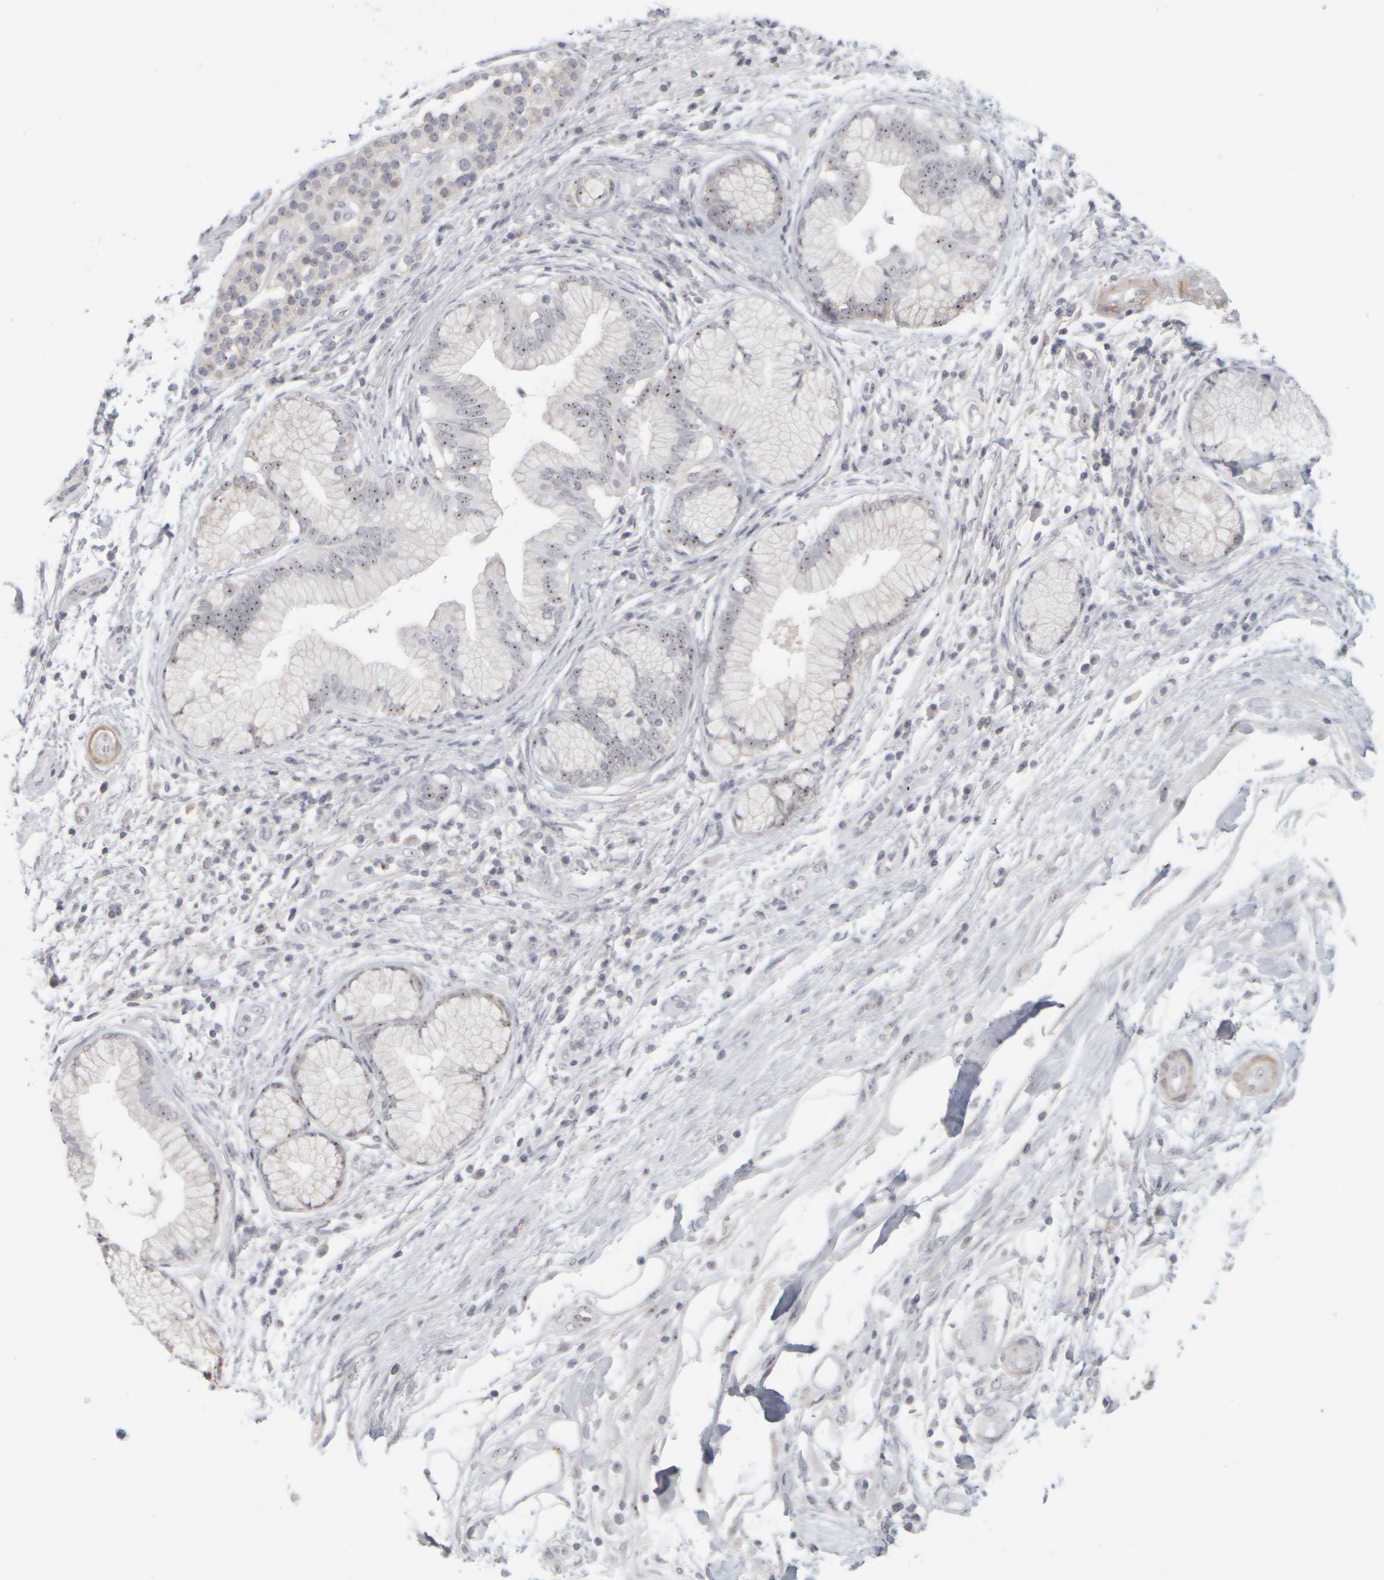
{"staining": {"intensity": "strong", "quantity": "25%-75%", "location": "nuclear"}, "tissue": "pancreatic cancer", "cell_type": "Tumor cells", "image_type": "cancer", "snomed": [{"axis": "morphology", "description": "Adenocarcinoma, NOS"}, {"axis": "topography", "description": "Pancreas"}], "caption": "Protein positivity by immunohistochemistry exhibits strong nuclear expression in about 25%-75% of tumor cells in adenocarcinoma (pancreatic).", "gene": "DCXR", "patient": {"sex": "female", "age": 70}}